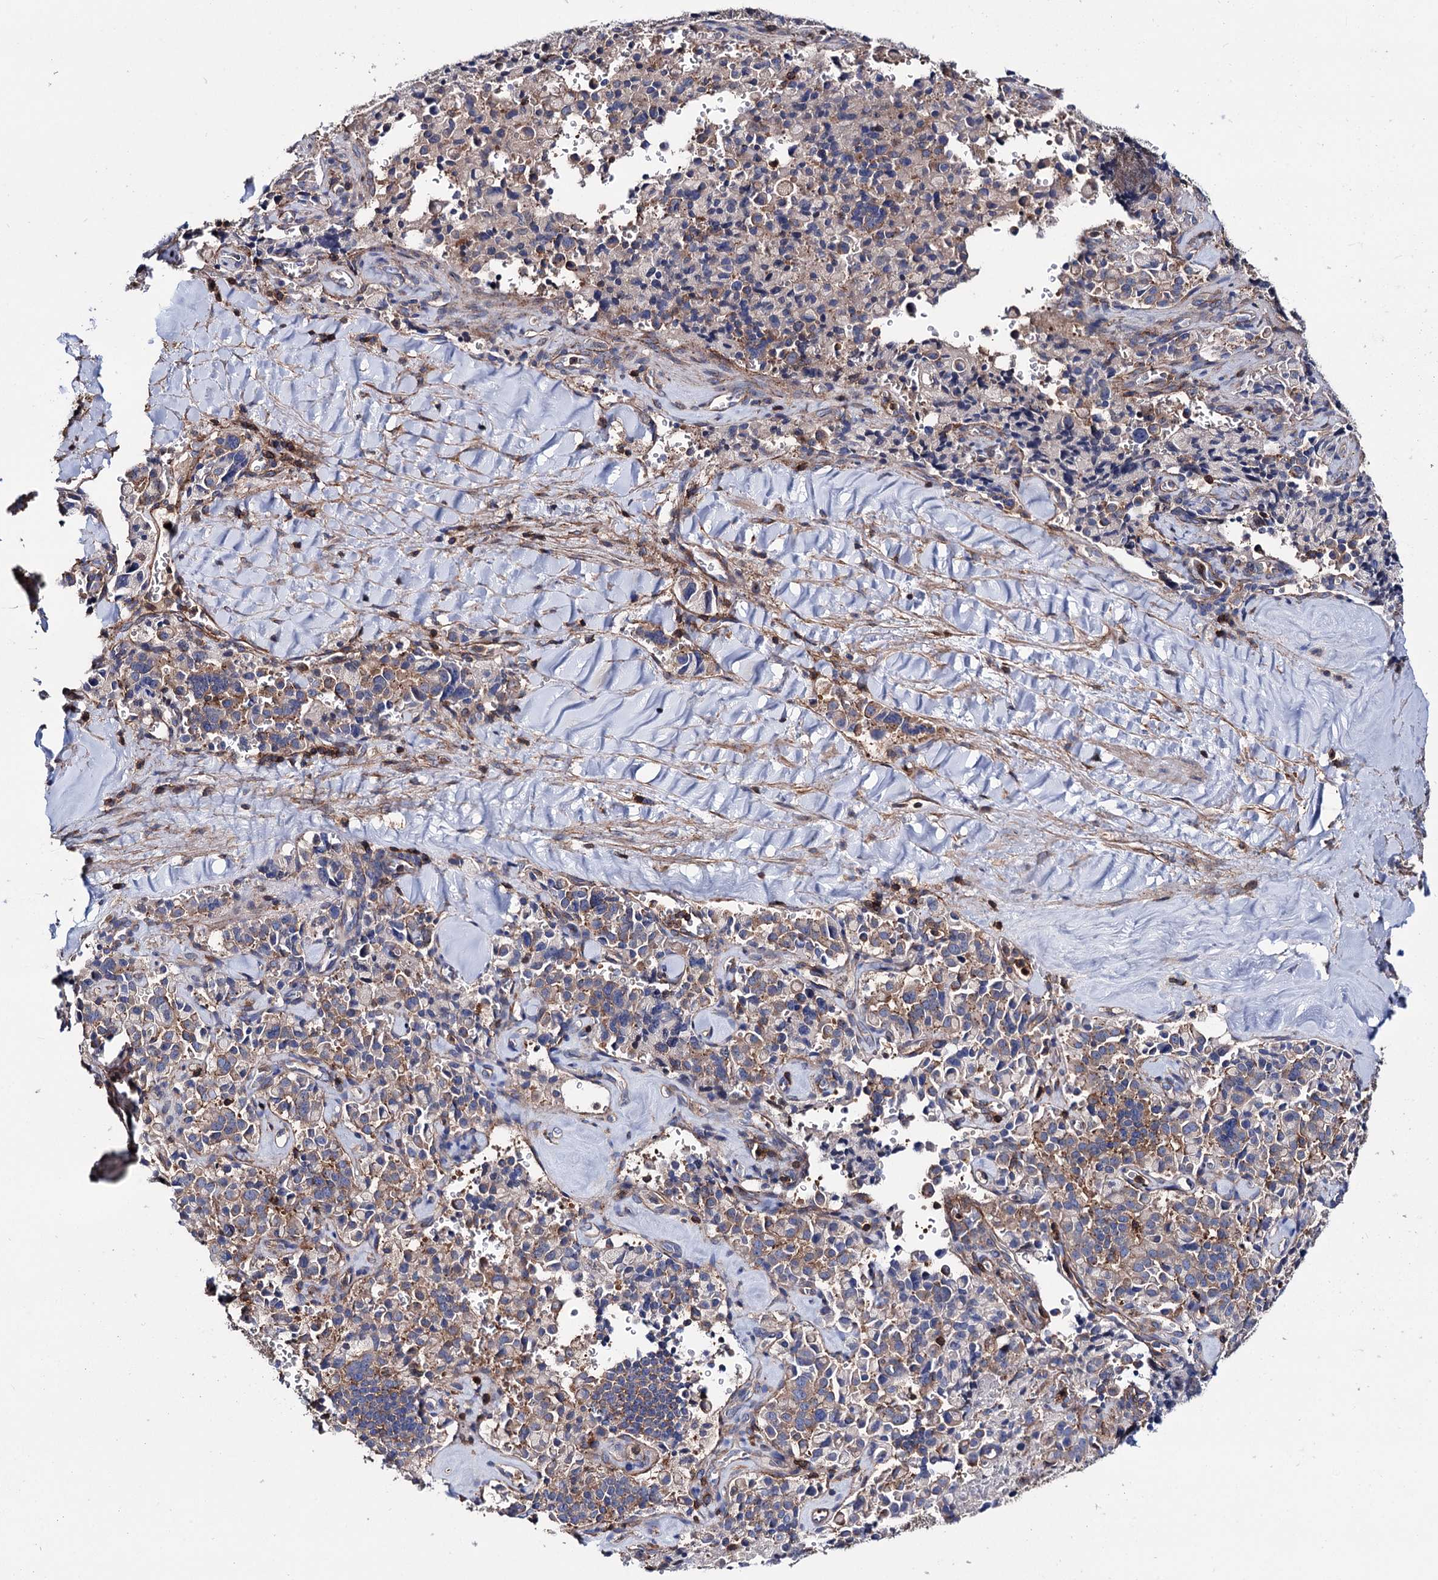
{"staining": {"intensity": "weak", "quantity": "<25%", "location": "cytoplasmic/membranous"}, "tissue": "pancreatic cancer", "cell_type": "Tumor cells", "image_type": "cancer", "snomed": [{"axis": "morphology", "description": "Adenocarcinoma, NOS"}, {"axis": "topography", "description": "Pancreas"}], "caption": "Tumor cells show no significant expression in pancreatic cancer (adenocarcinoma).", "gene": "DEF6", "patient": {"sex": "male", "age": 65}}